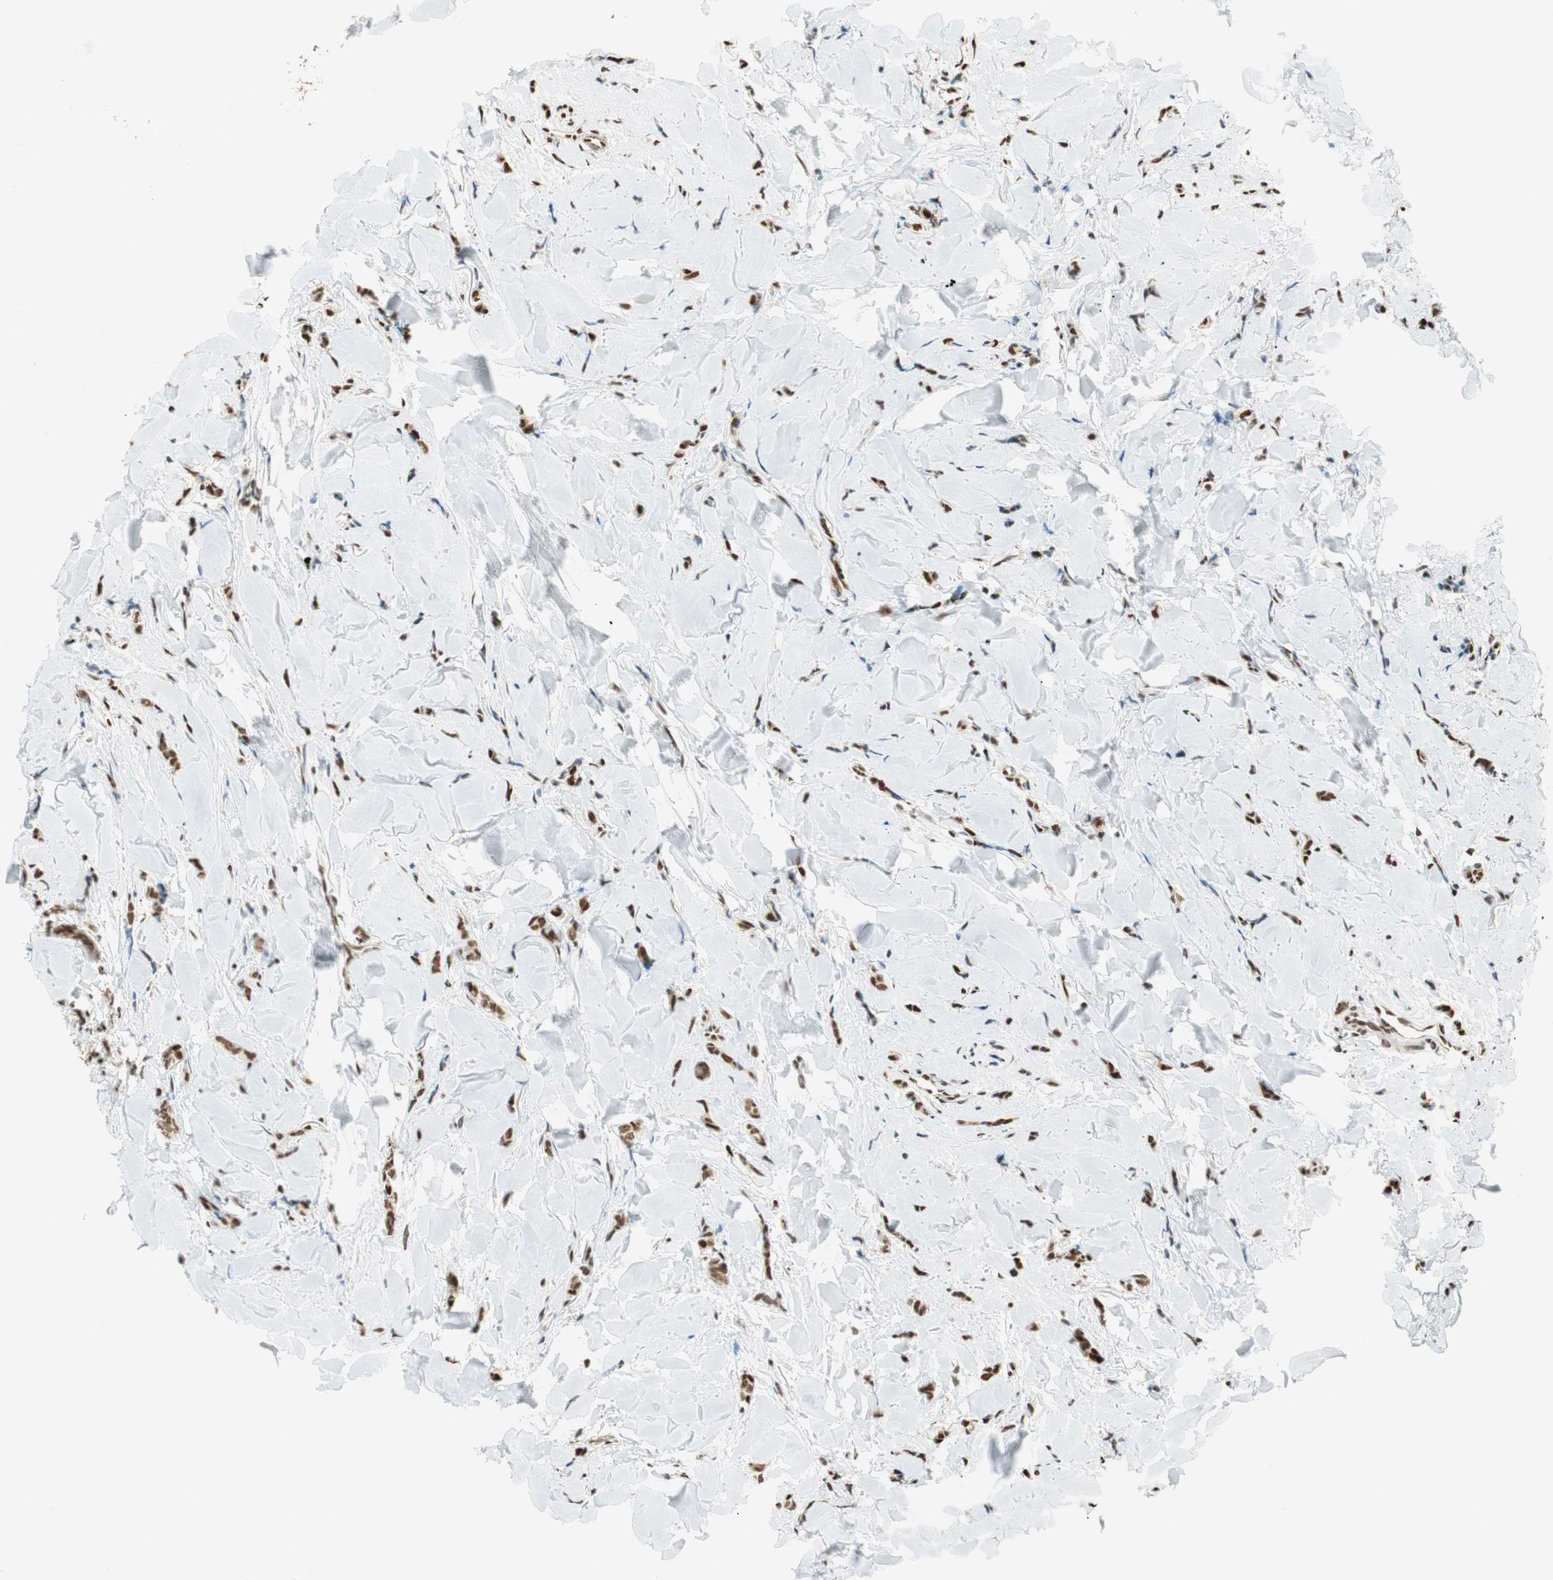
{"staining": {"intensity": "moderate", "quantity": ">75%", "location": "nuclear"}, "tissue": "breast cancer", "cell_type": "Tumor cells", "image_type": "cancer", "snomed": [{"axis": "morphology", "description": "Lobular carcinoma"}, {"axis": "topography", "description": "Skin"}, {"axis": "topography", "description": "Breast"}], "caption": "Brown immunohistochemical staining in breast cancer exhibits moderate nuclear positivity in approximately >75% of tumor cells.", "gene": "FANCG", "patient": {"sex": "female", "age": 46}}